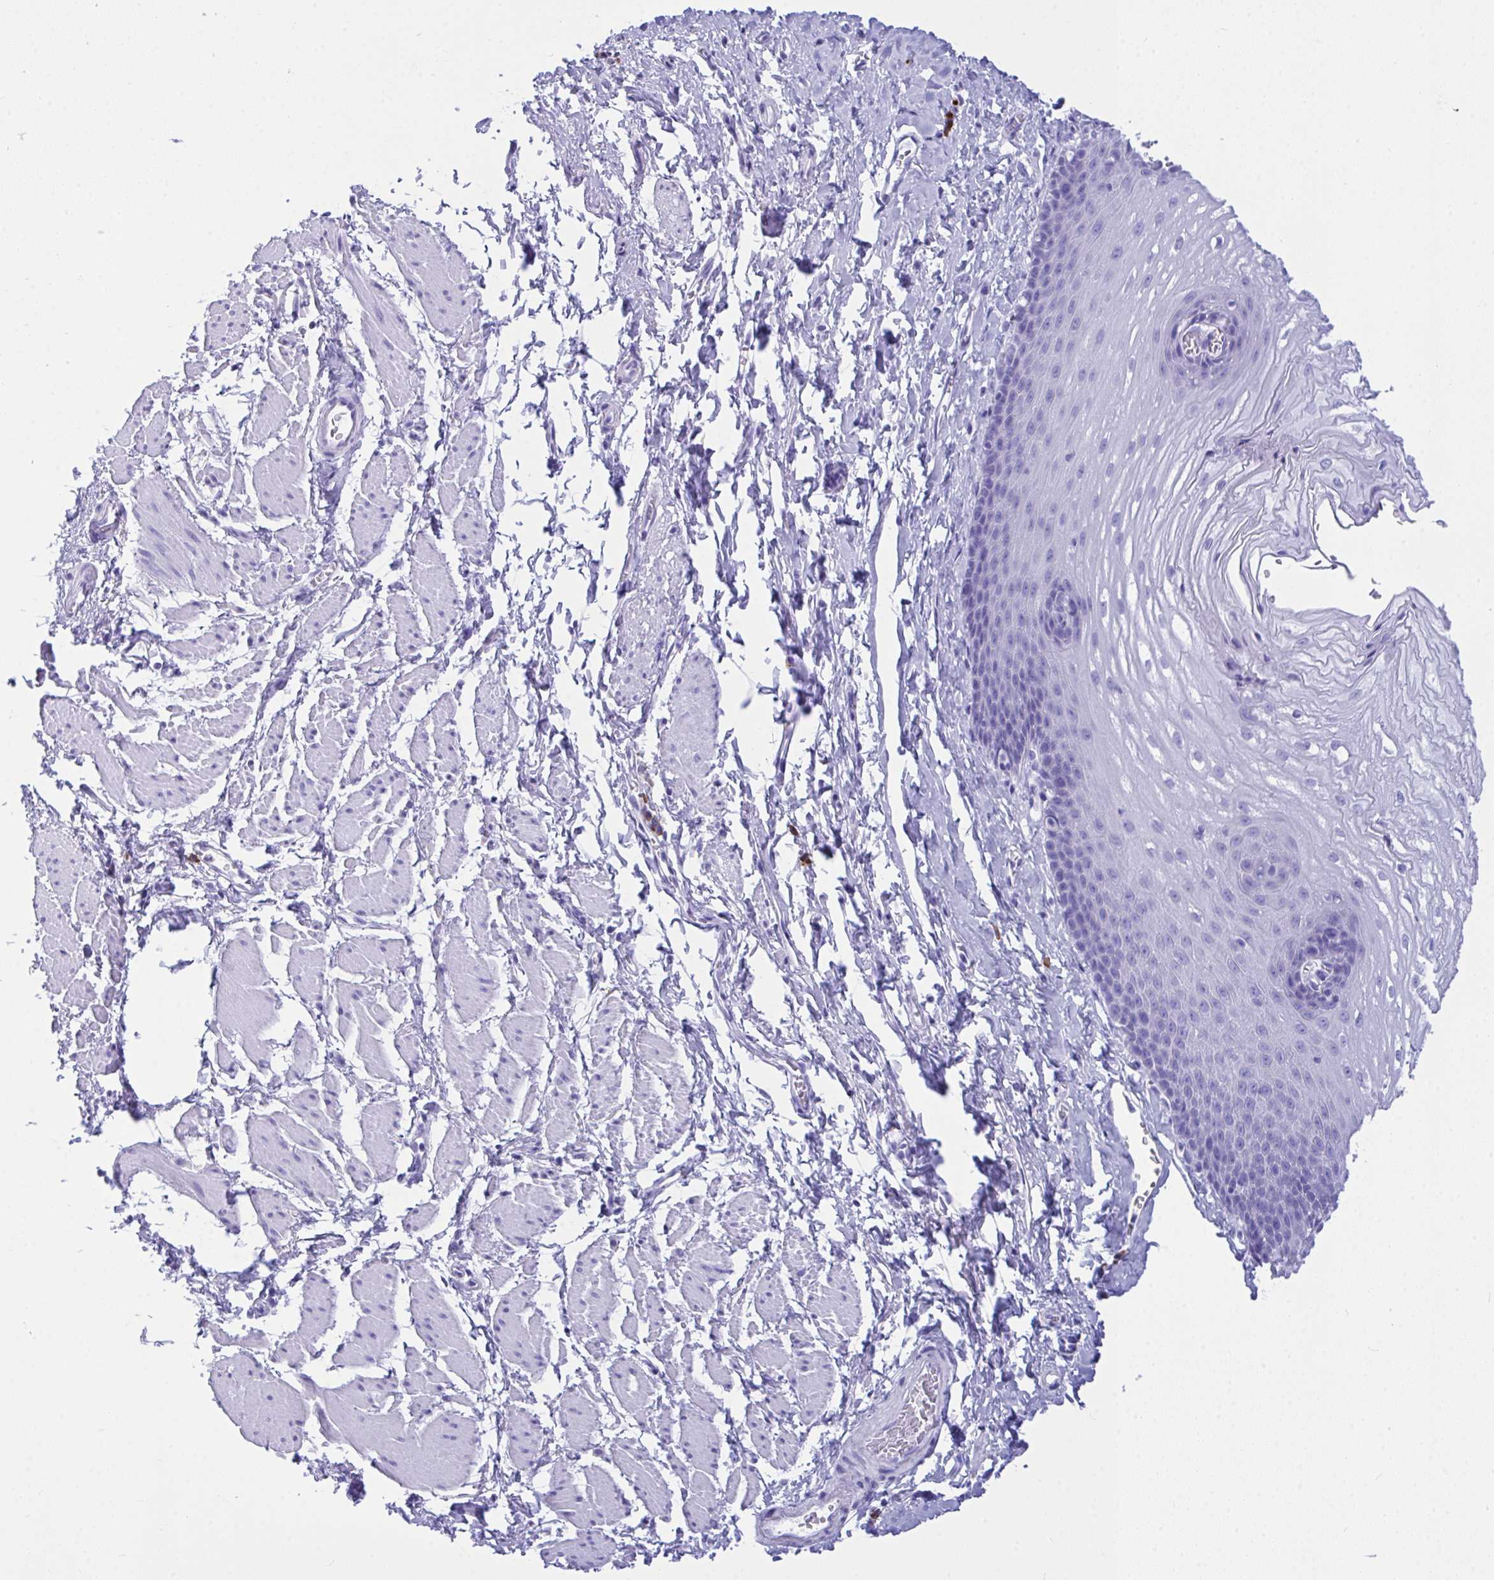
{"staining": {"intensity": "negative", "quantity": "none", "location": "none"}, "tissue": "esophagus", "cell_type": "Squamous epithelial cells", "image_type": "normal", "snomed": [{"axis": "morphology", "description": "Normal tissue, NOS"}, {"axis": "topography", "description": "Esophagus"}], "caption": "Immunohistochemistry of normal esophagus demonstrates no positivity in squamous epithelial cells. (DAB immunohistochemistry (IHC) with hematoxylin counter stain).", "gene": "BEST4", "patient": {"sex": "male", "age": 70}}